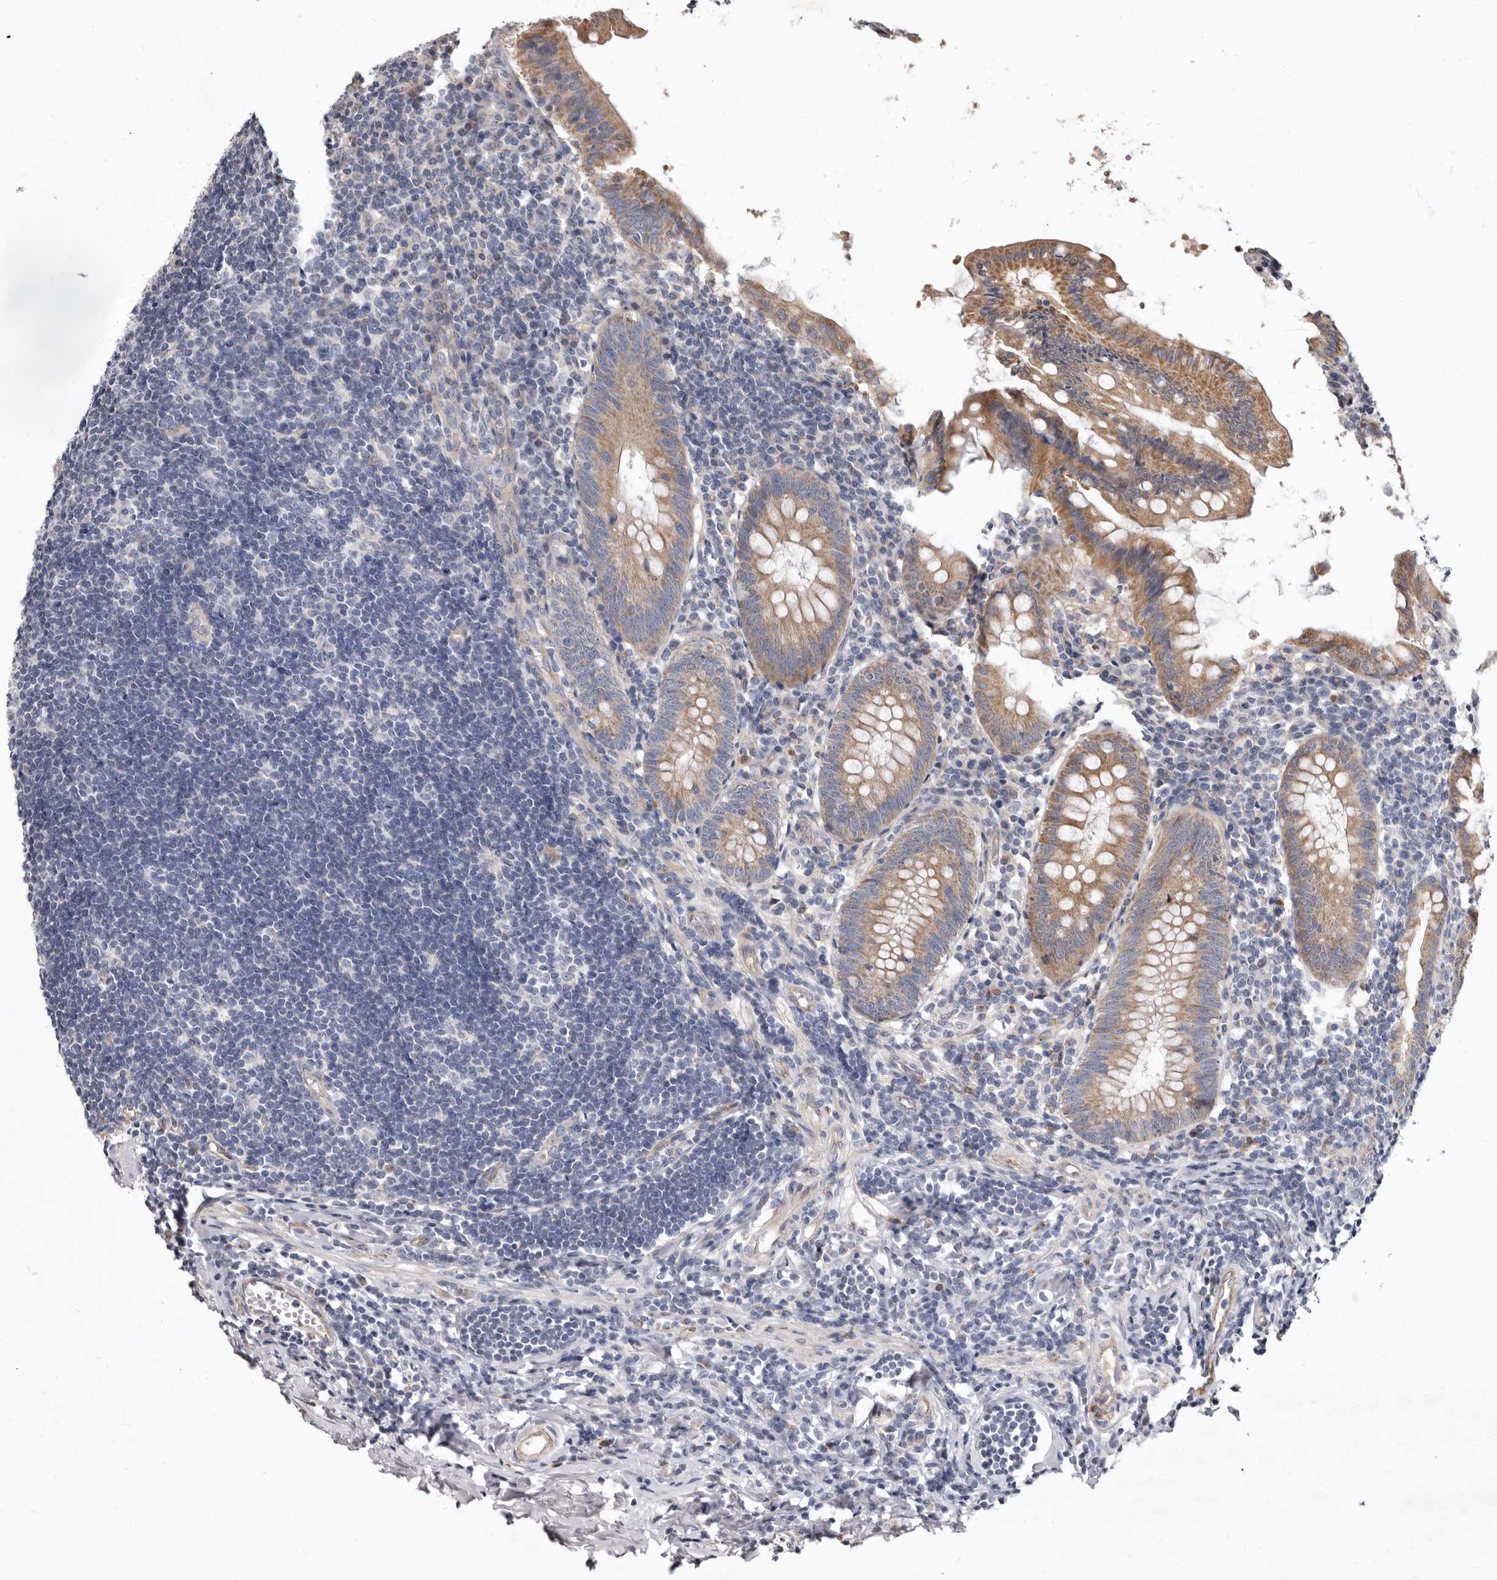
{"staining": {"intensity": "moderate", "quantity": ">75%", "location": "cytoplasmic/membranous"}, "tissue": "appendix", "cell_type": "Glandular cells", "image_type": "normal", "snomed": [{"axis": "morphology", "description": "Normal tissue, NOS"}, {"axis": "topography", "description": "Appendix"}], "caption": "Immunohistochemistry (DAB (3,3'-diaminobenzidine)) staining of unremarkable appendix exhibits moderate cytoplasmic/membranous protein expression in about >75% of glandular cells.", "gene": "FMO2", "patient": {"sex": "female", "age": 54}}